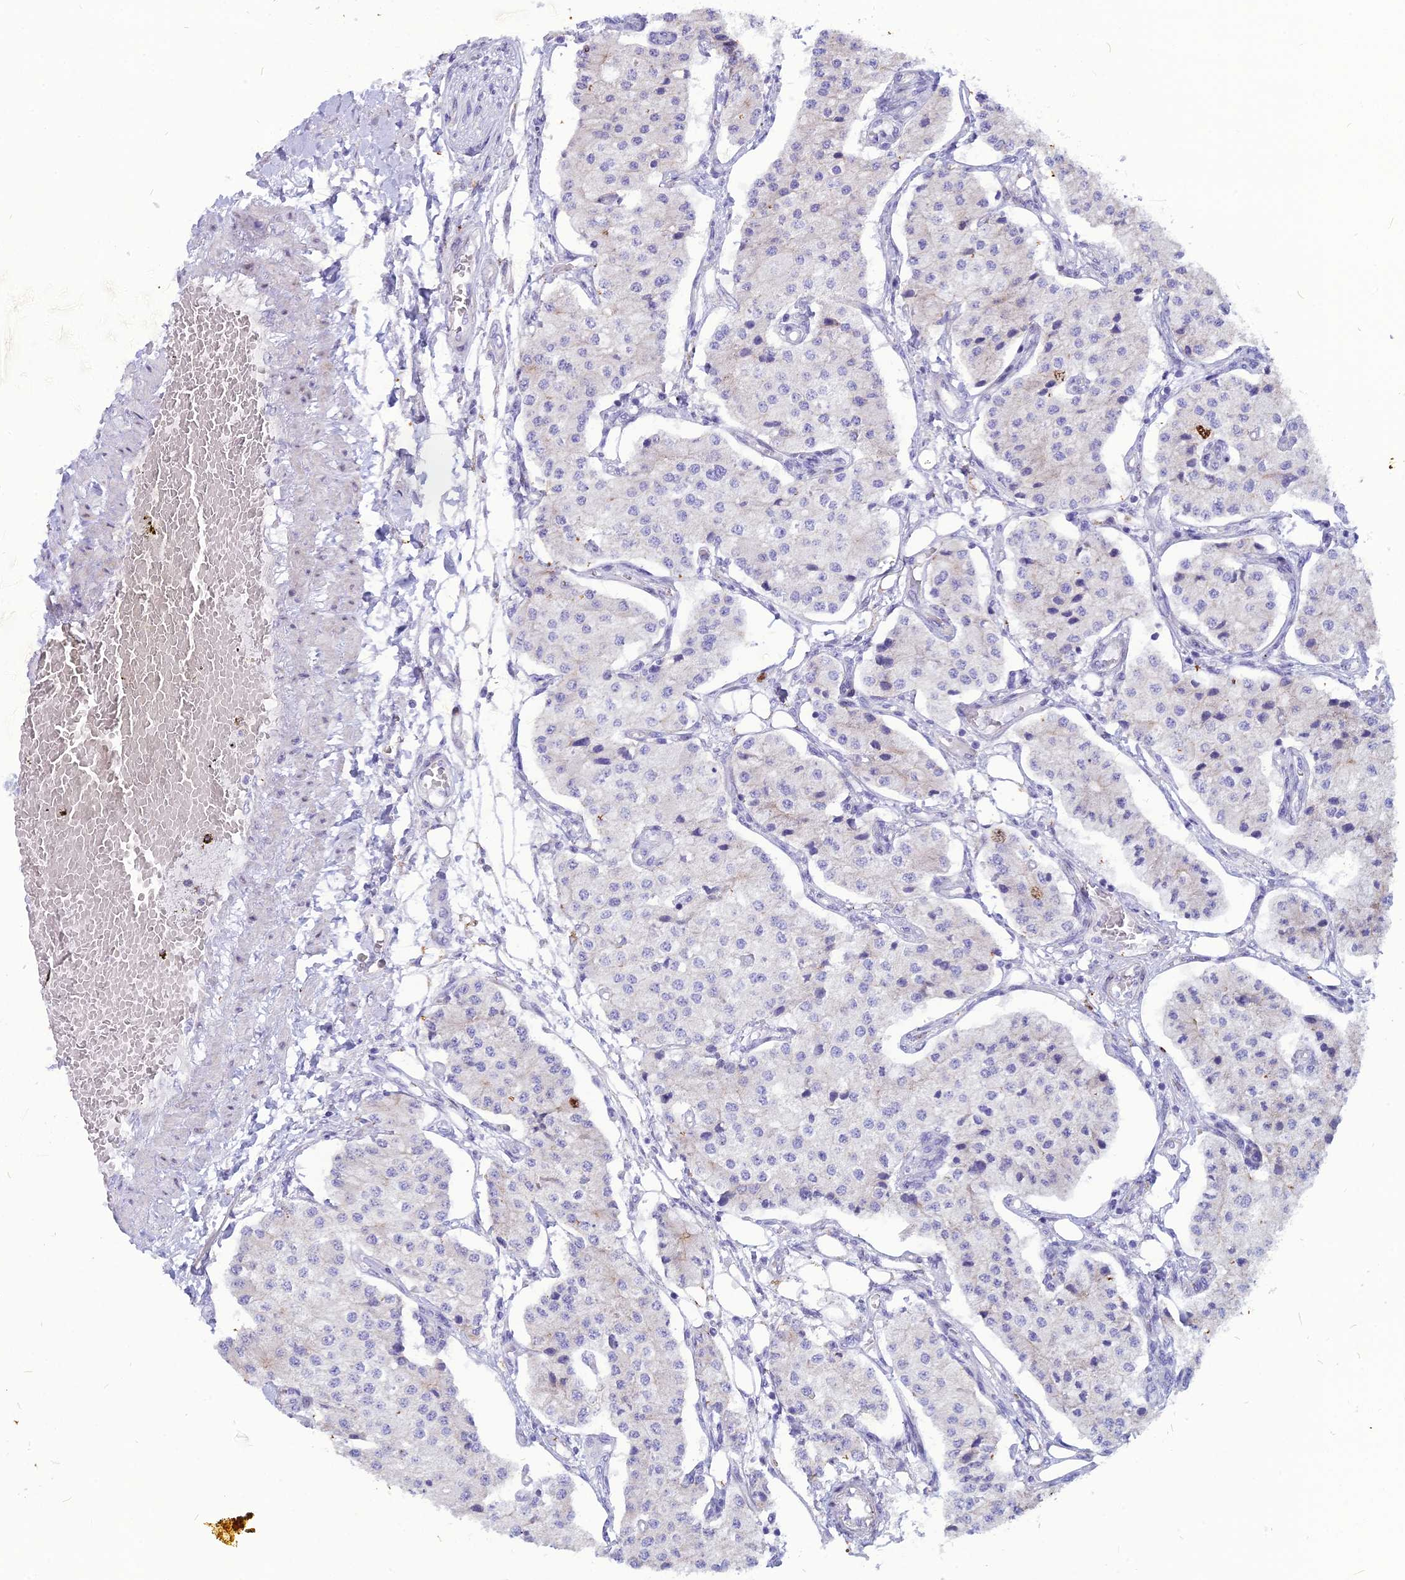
{"staining": {"intensity": "negative", "quantity": "none", "location": "none"}, "tissue": "carcinoid", "cell_type": "Tumor cells", "image_type": "cancer", "snomed": [{"axis": "morphology", "description": "Carcinoid, malignant, NOS"}, {"axis": "topography", "description": "Colon"}], "caption": "IHC photomicrograph of human carcinoid stained for a protein (brown), which displays no staining in tumor cells.", "gene": "NUSAP1", "patient": {"sex": "female", "age": 52}}